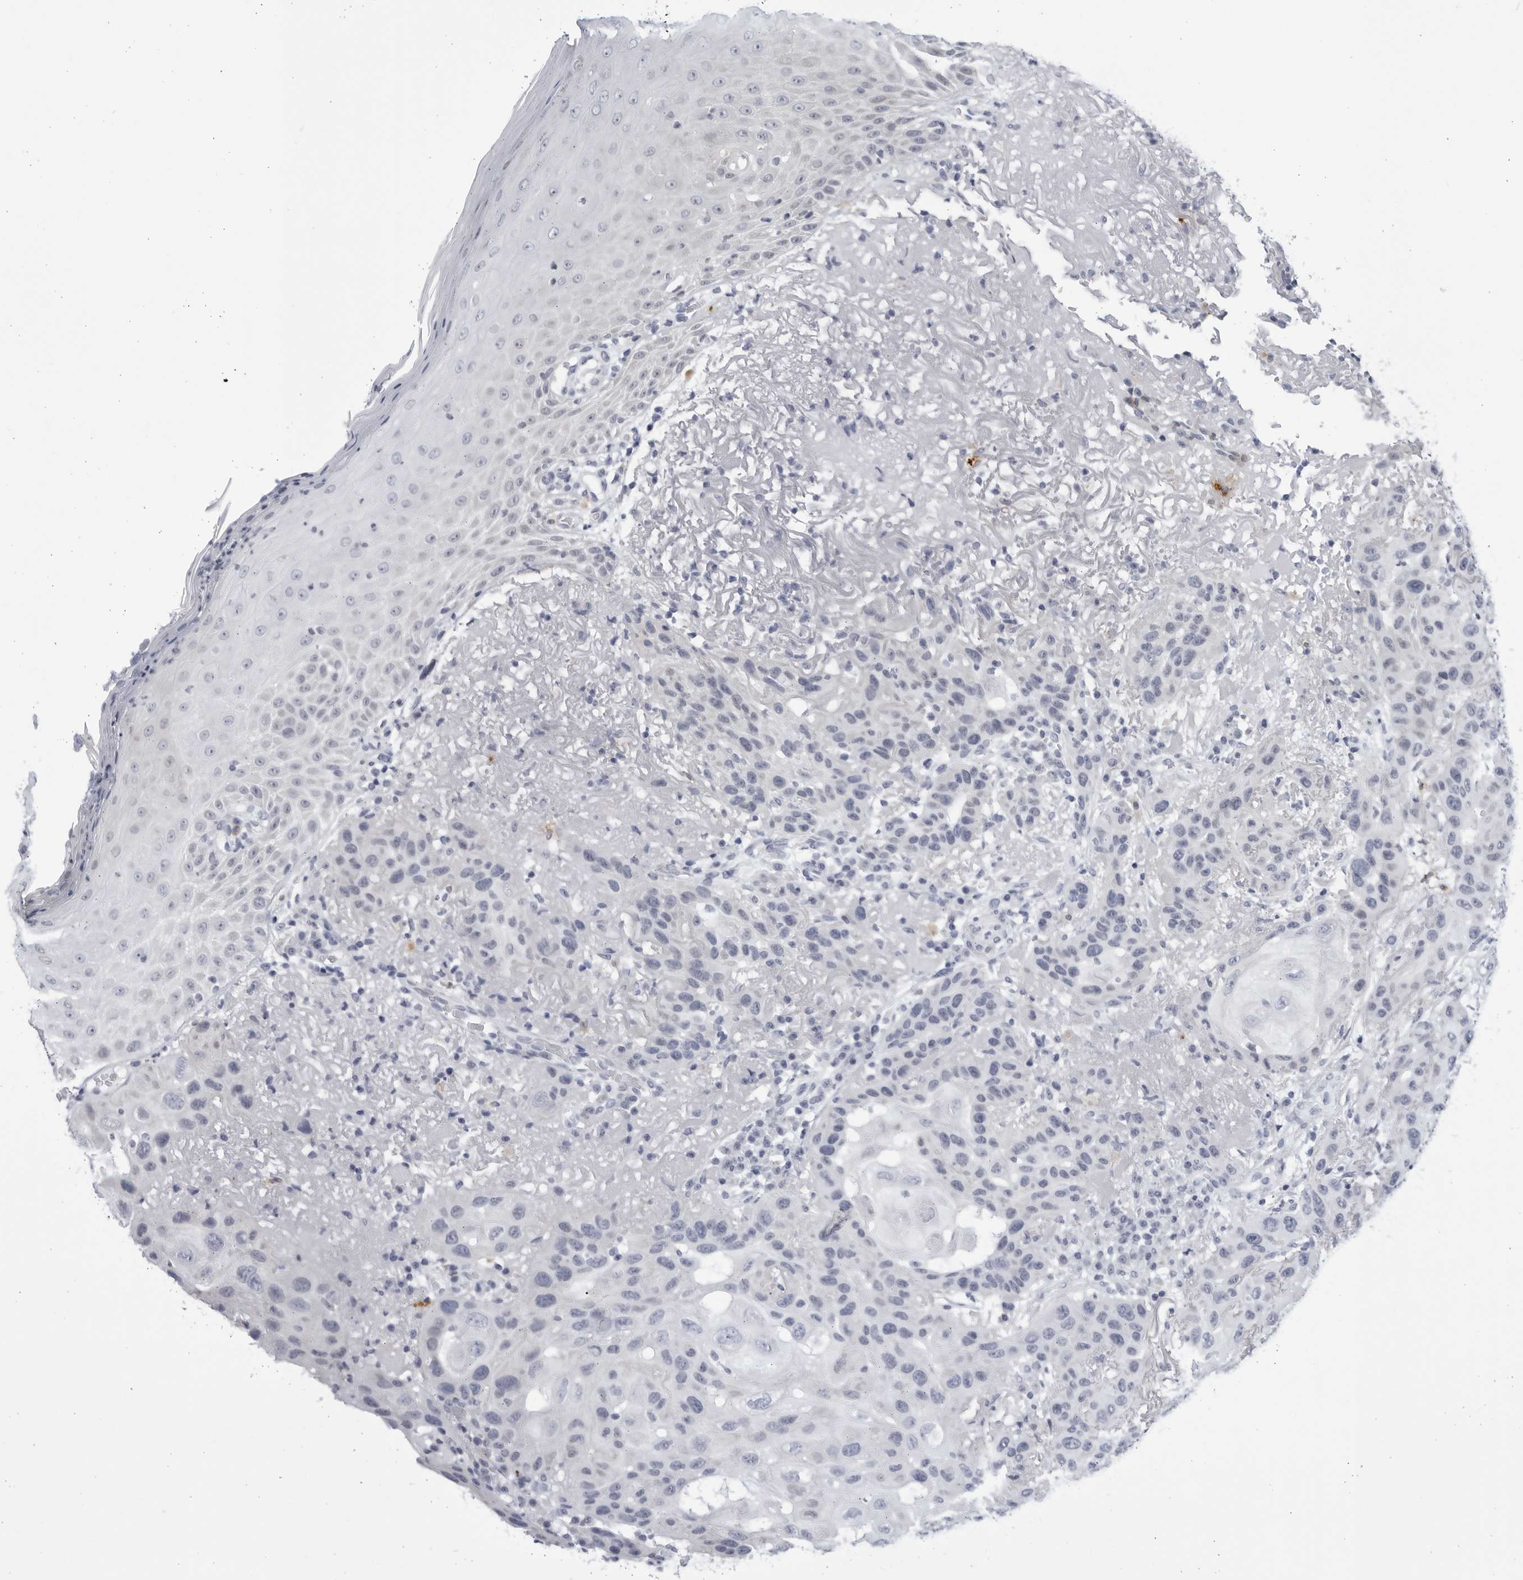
{"staining": {"intensity": "negative", "quantity": "none", "location": "none"}, "tissue": "skin cancer", "cell_type": "Tumor cells", "image_type": "cancer", "snomed": [{"axis": "morphology", "description": "Normal tissue, NOS"}, {"axis": "morphology", "description": "Squamous cell carcinoma, NOS"}, {"axis": "topography", "description": "Skin"}], "caption": "The immunohistochemistry micrograph has no significant expression in tumor cells of skin squamous cell carcinoma tissue.", "gene": "CCDC181", "patient": {"sex": "female", "age": 96}}